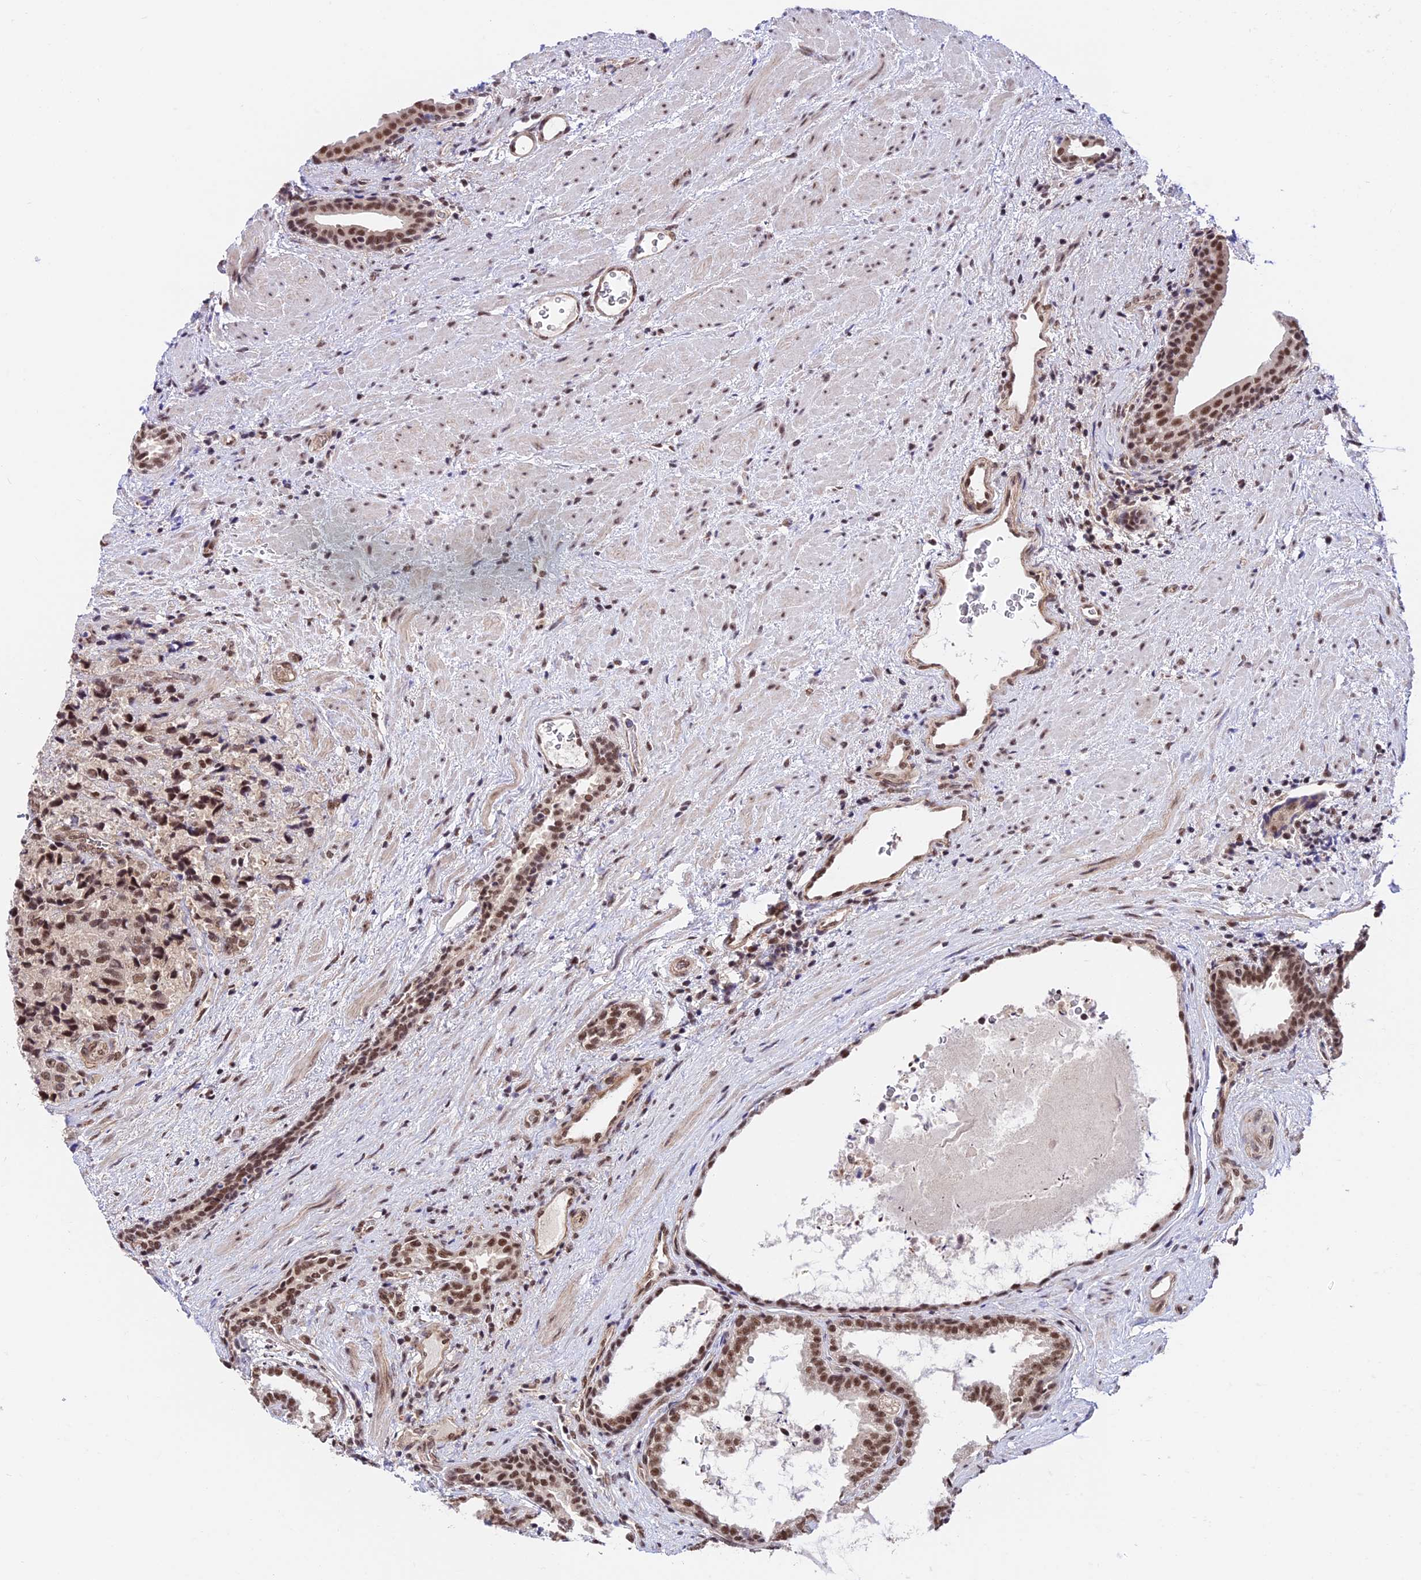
{"staining": {"intensity": "moderate", "quantity": ">75%", "location": "nuclear"}, "tissue": "prostate cancer", "cell_type": "Tumor cells", "image_type": "cancer", "snomed": [{"axis": "morphology", "description": "Adenocarcinoma, High grade"}, {"axis": "topography", "description": "Prostate"}], "caption": "Immunohistochemistry (IHC) photomicrograph of high-grade adenocarcinoma (prostate) stained for a protein (brown), which exhibits medium levels of moderate nuclear expression in about >75% of tumor cells.", "gene": "RBM42", "patient": {"sex": "male", "age": 70}}